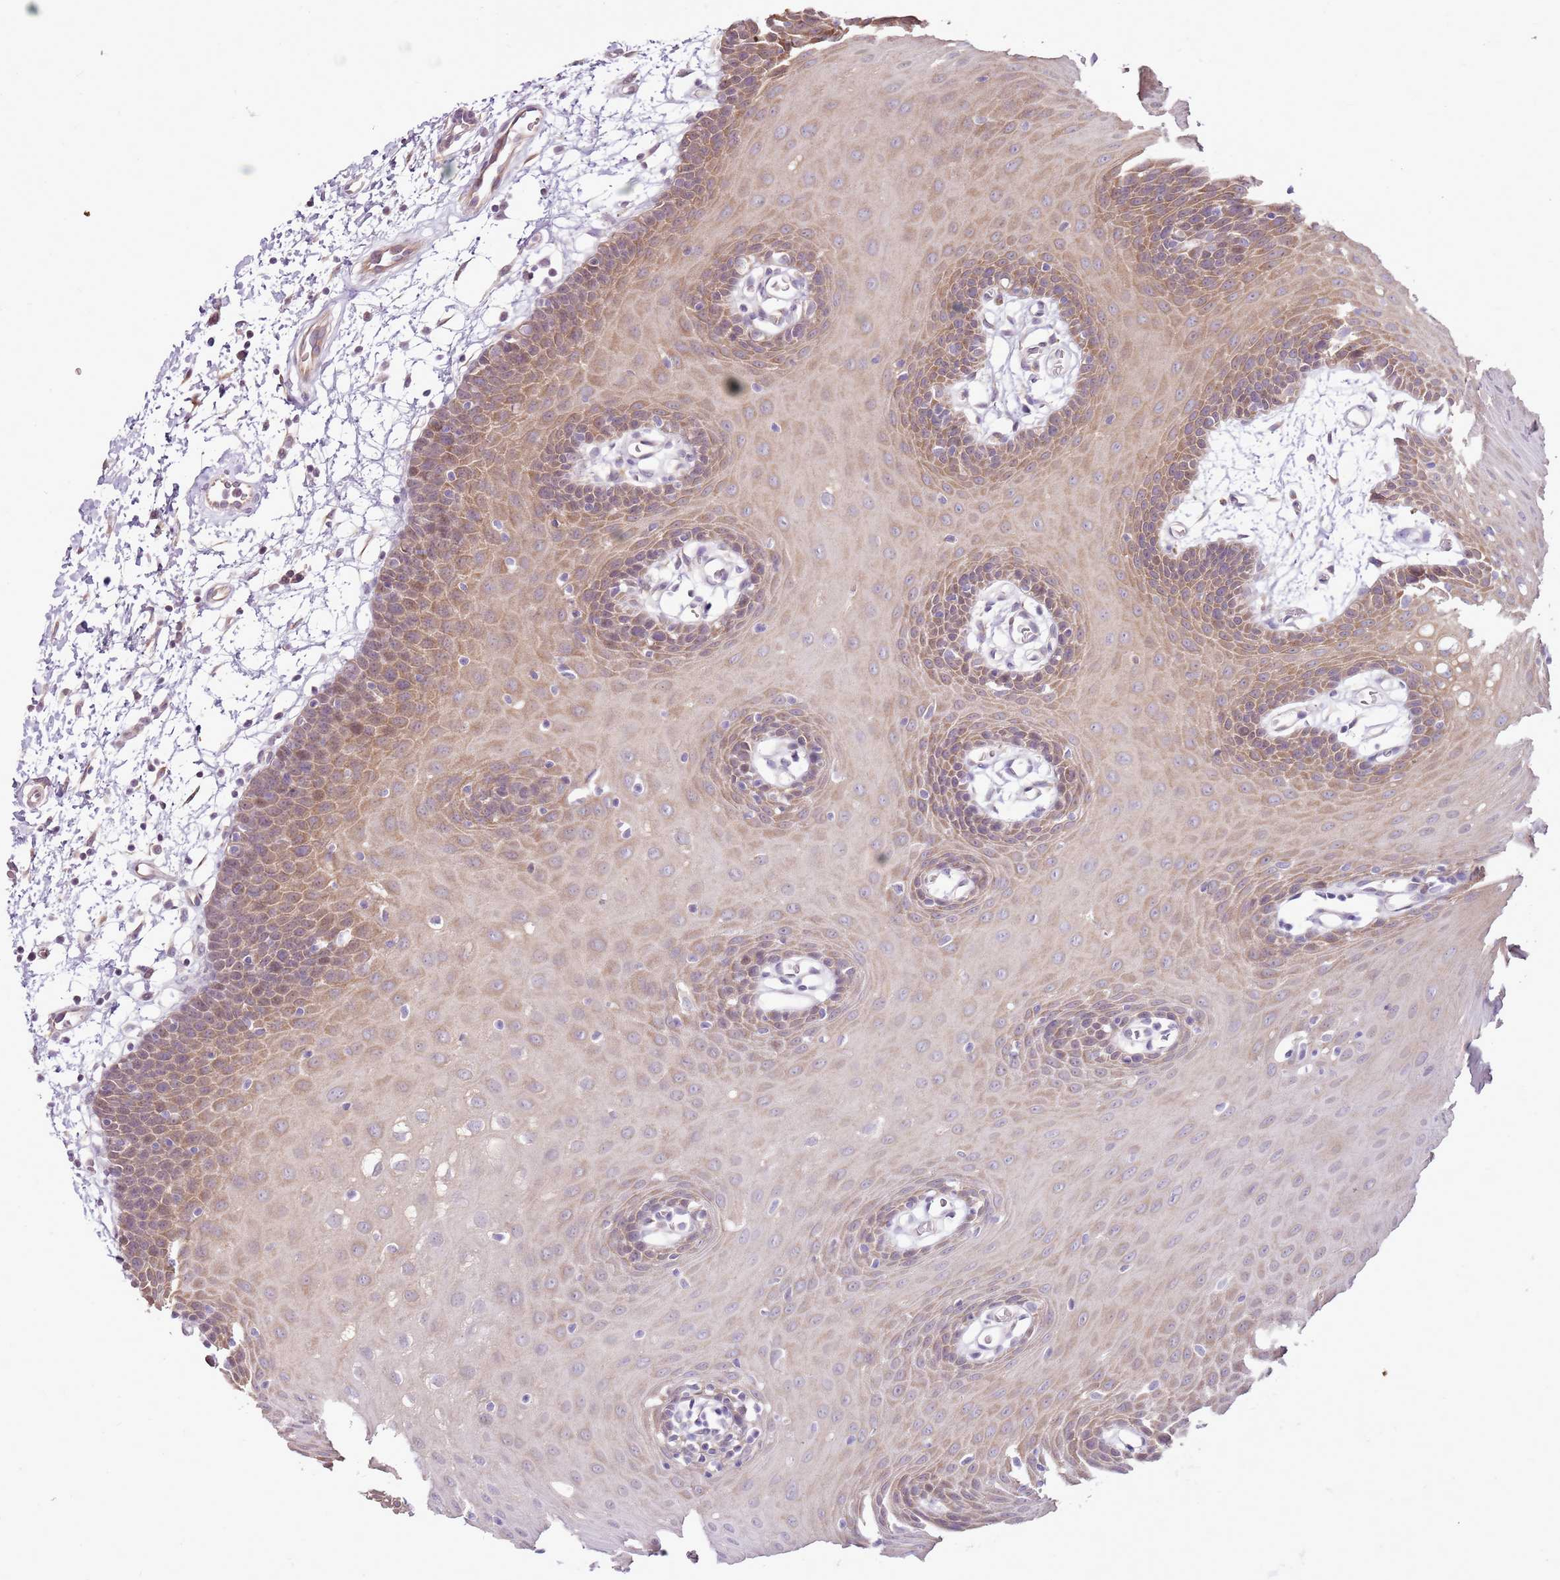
{"staining": {"intensity": "moderate", "quantity": ">75%", "location": "cytoplasmic/membranous"}, "tissue": "oral mucosa", "cell_type": "Squamous epithelial cells", "image_type": "normal", "snomed": [{"axis": "morphology", "description": "Normal tissue, NOS"}, {"axis": "topography", "description": "Skeletal muscle"}, {"axis": "topography", "description": "Oral tissue"}, {"axis": "topography", "description": "Salivary gland"}, {"axis": "topography", "description": "Peripheral nerve tissue"}], "caption": "Protein expression analysis of normal oral mucosa reveals moderate cytoplasmic/membranous expression in about >75% of squamous epithelial cells.", "gene": "UGGT2", "patient": {"sex": "male", "age": 54}}